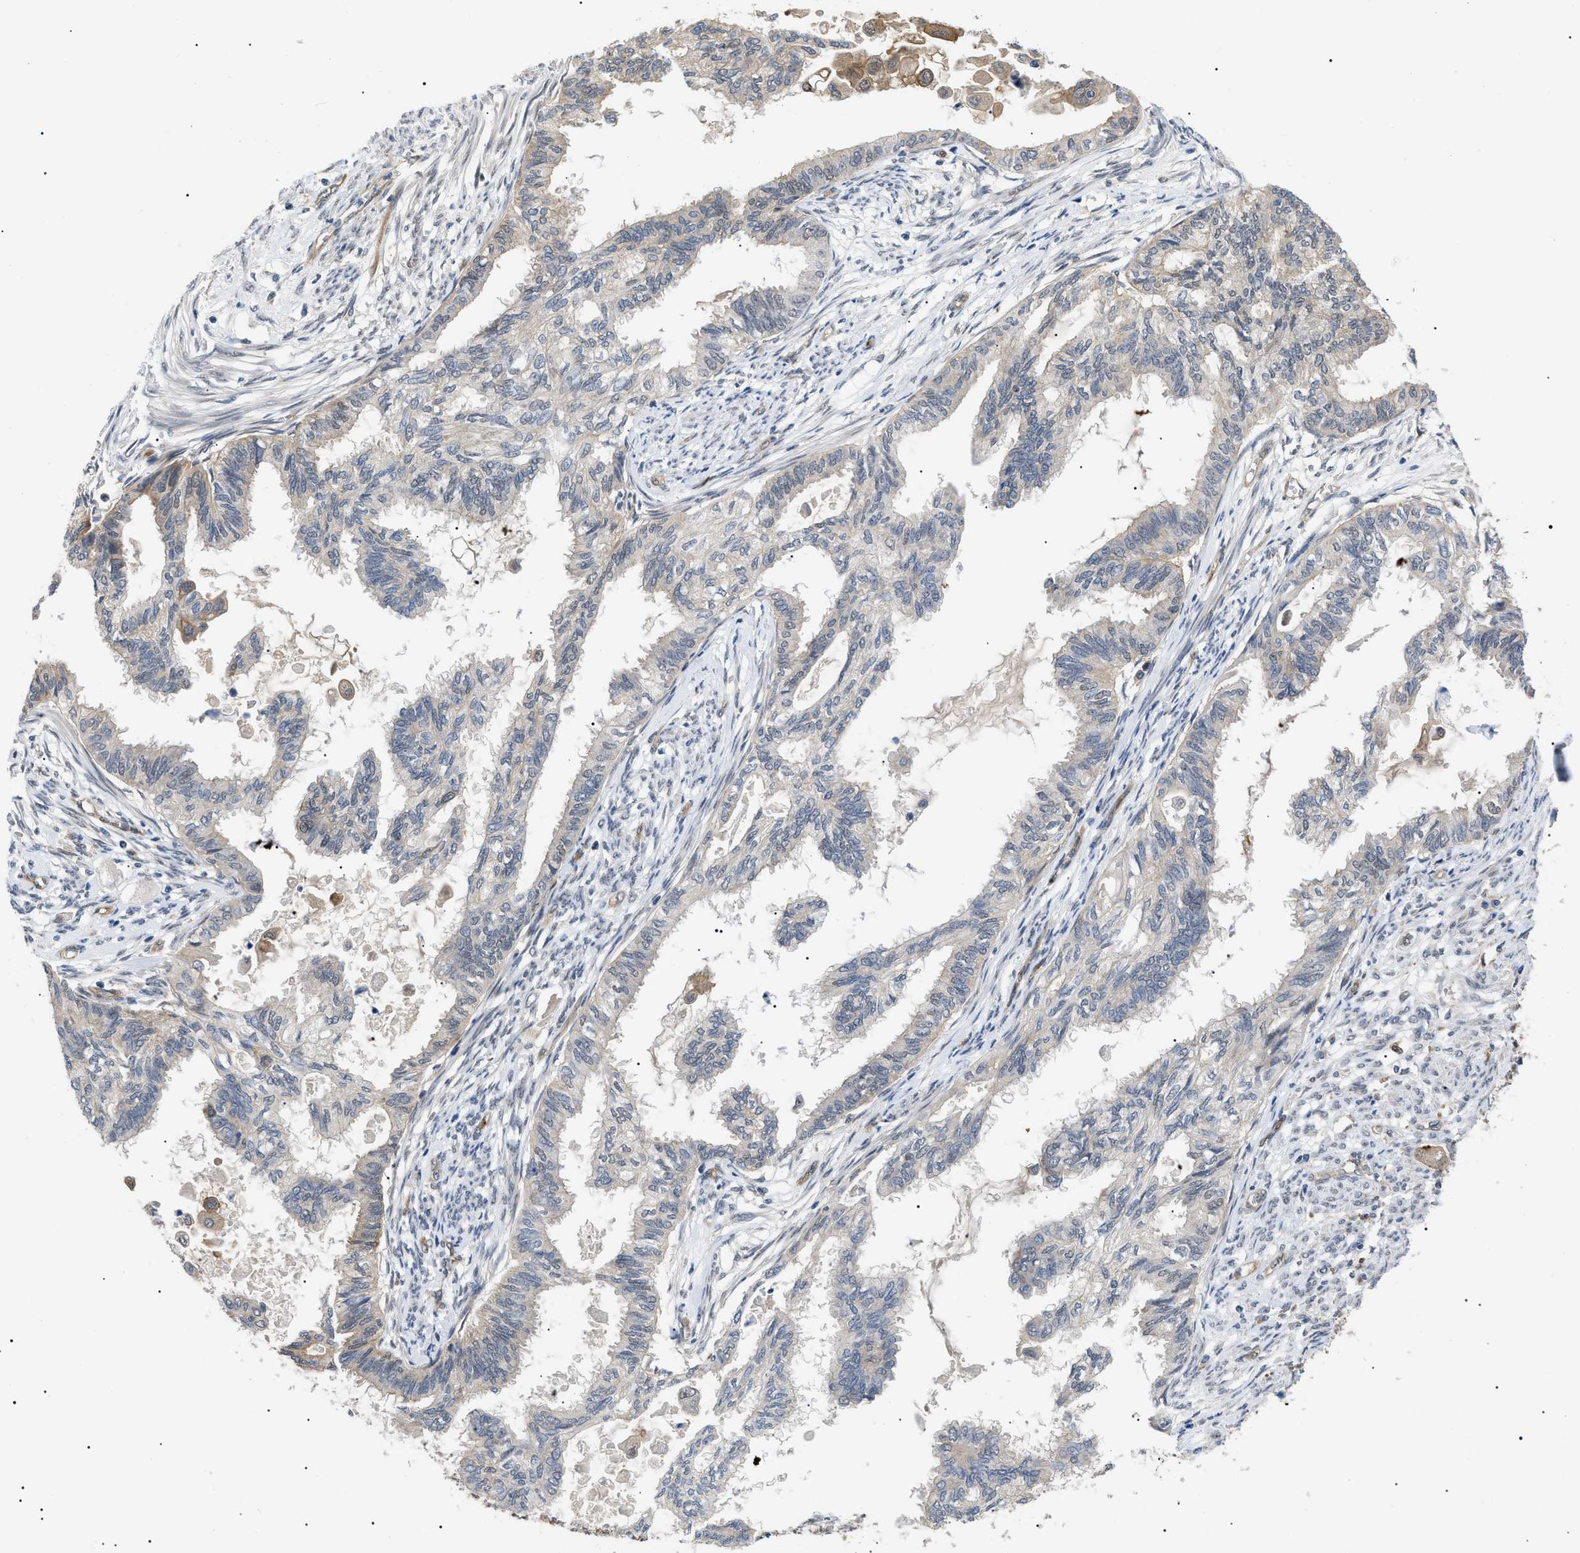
{"staining": {"intensity": "weak", "quantity": "<25%", "location": "nuclear"}, "tissue": "cervical cancer", "cell_type": "Tumor cells", "image_type": "cancer", "snomed": [{"axis": "morphology", "description": "Normal tissue, NOS"}, {"axis": "morphology", "description": "Adenocarcinoma, NOS"}, {"axis": "topography", "description": "Cervix"}, {"axis": "topography", "description": "Endometrium"}], "caption": "High magnification brightfield microscopy of cervical cancer (adenocarcinoma) stained with DAB (brown) and counterstained with hematoxylin (blue): tumor cells show no significant expression.", "gene": "CRCP", "patient": {"sex": "female", "age": 86}}